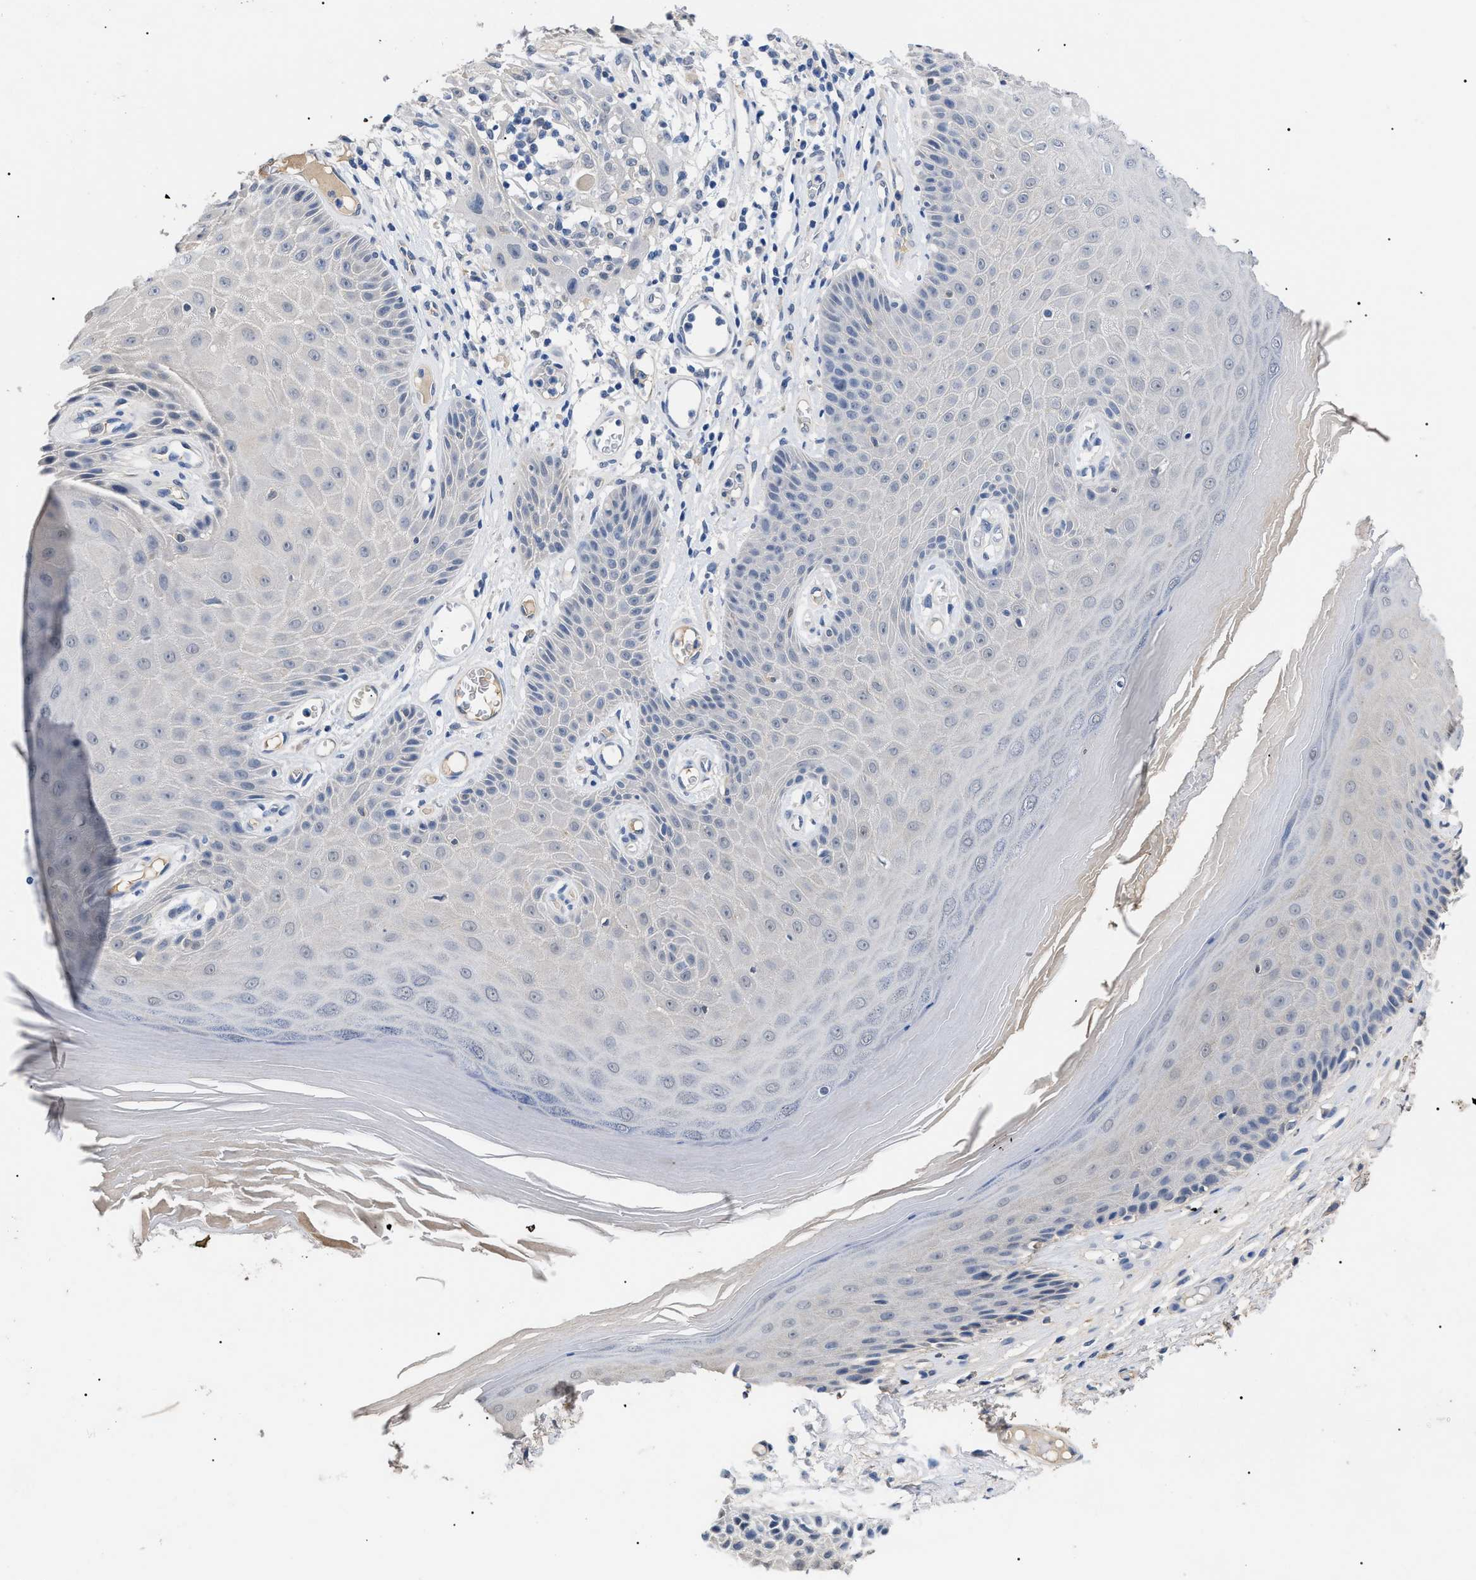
{"staining": {"intensity": "weak", "quantity": "<25%", "location": "cytoplasmic/membranous"}, "tissue": "skin", "cell_type": "Epidermal cells", "image_type": "normal", "snomed": [{"axis": "morphology", "description": "Normal tissue, NOS"}, {"axis": "topography", "description": "Vulva"}], "caption": "The IHC photomicrograph has no significant expression in epidermal cells of skin.", "gene": "PRRT2", "patient": {"sex": "female", "age": 73}}